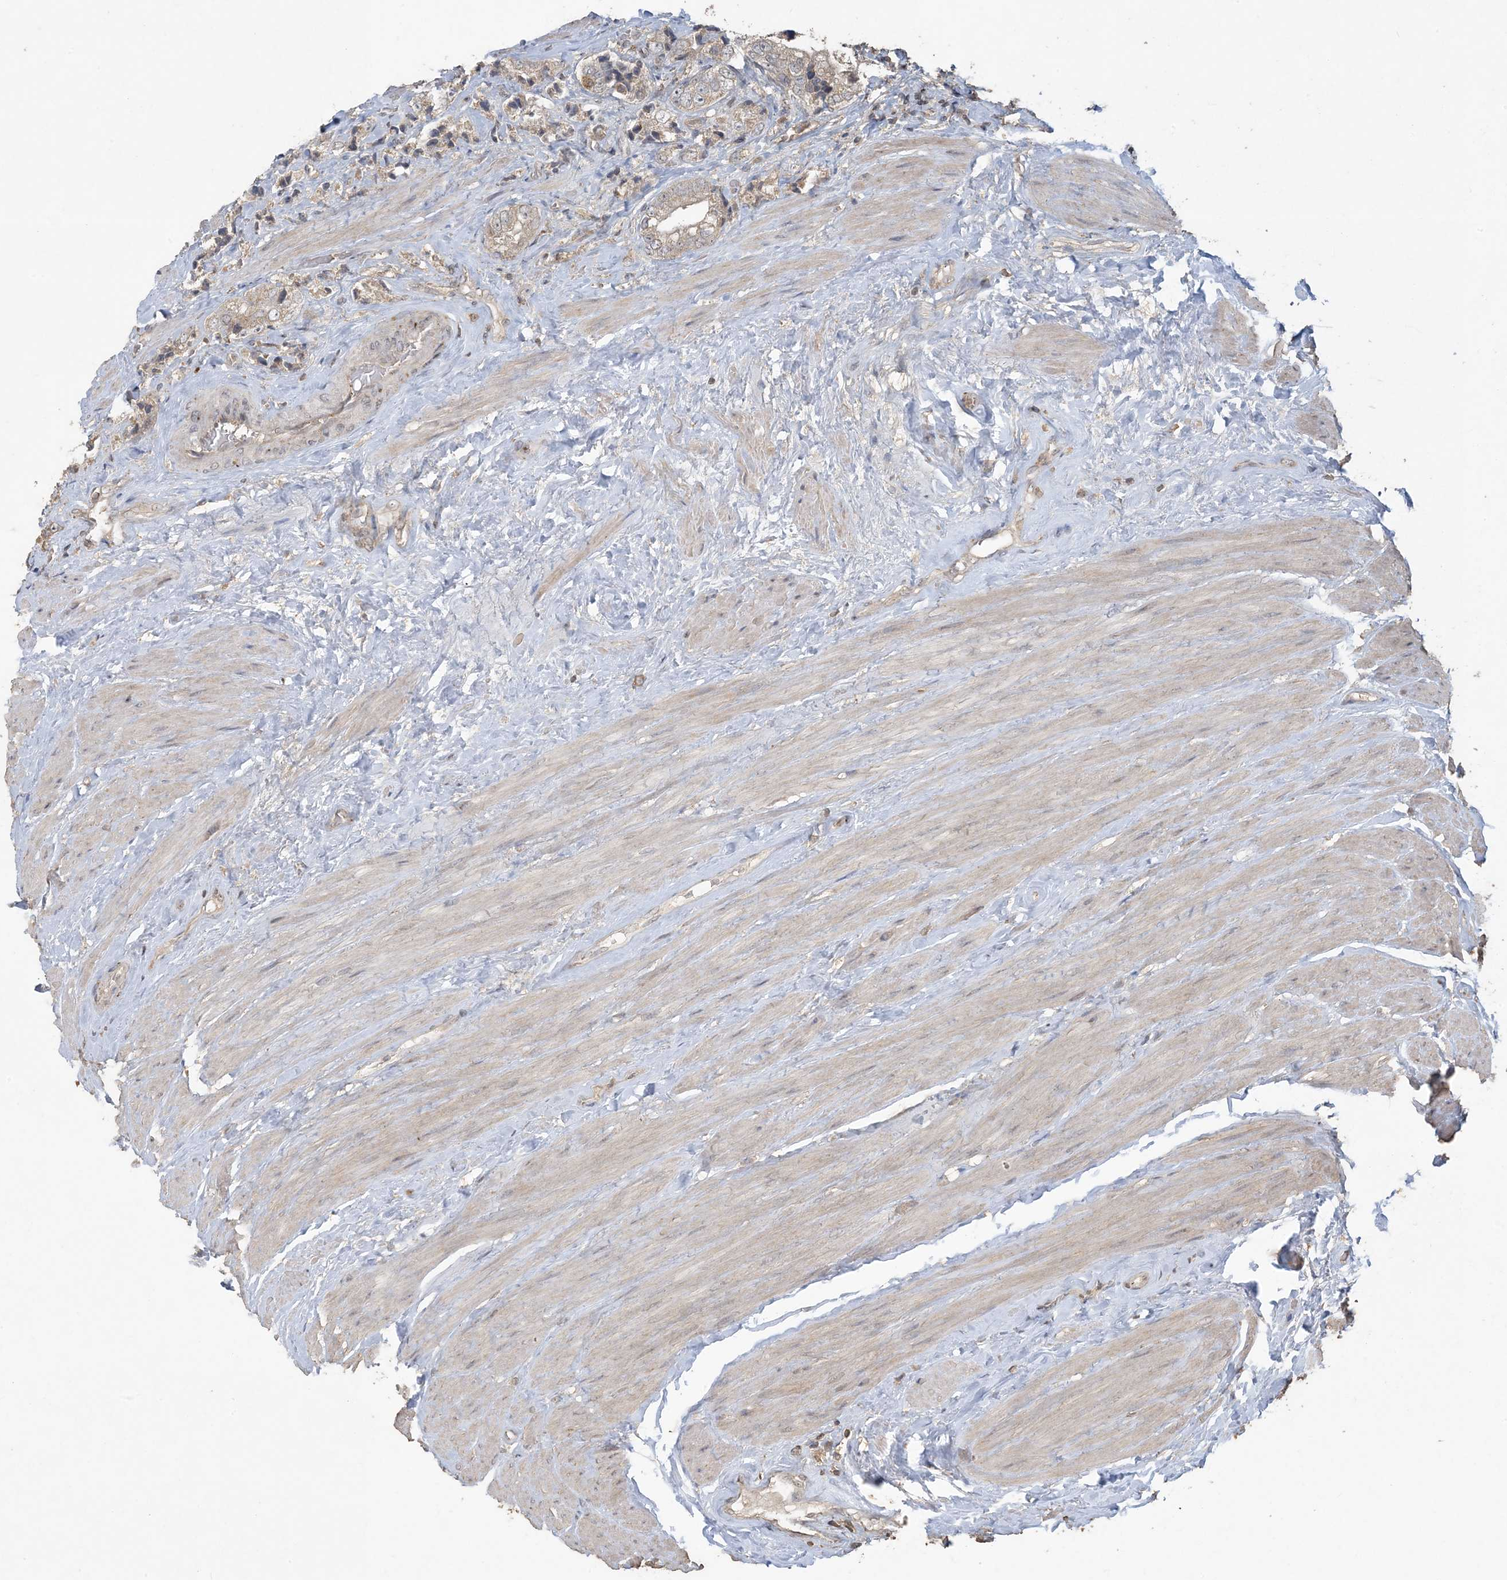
{"staining": {"intensity": "weak", "quantity": "25%-75%", "location": "cytoplasmic/membranous"}, "tissue": "prostate cancer", "cell_type": "Tumor cells", "image_type": "cancer", "snomed": [{"axis": "morphology", "description": "Adenocarcinoma, High grade"}, {"axis": "topography", "description": "Prostate"}], "caption": "An immunohistochemistry histopathology image of tumor tissue is shown. Protein staining in brown highlights weak cytoplasmic/membranous positivity in prostate adenocarcinoma (high-grade) within tumor cells. (Stains: DAB in brown, nuclei in blue, Microscopy: brightfield microscopy at high magnification).", "gene": "EFCAB8", "patient": {"sex": "male", "age": 61}}